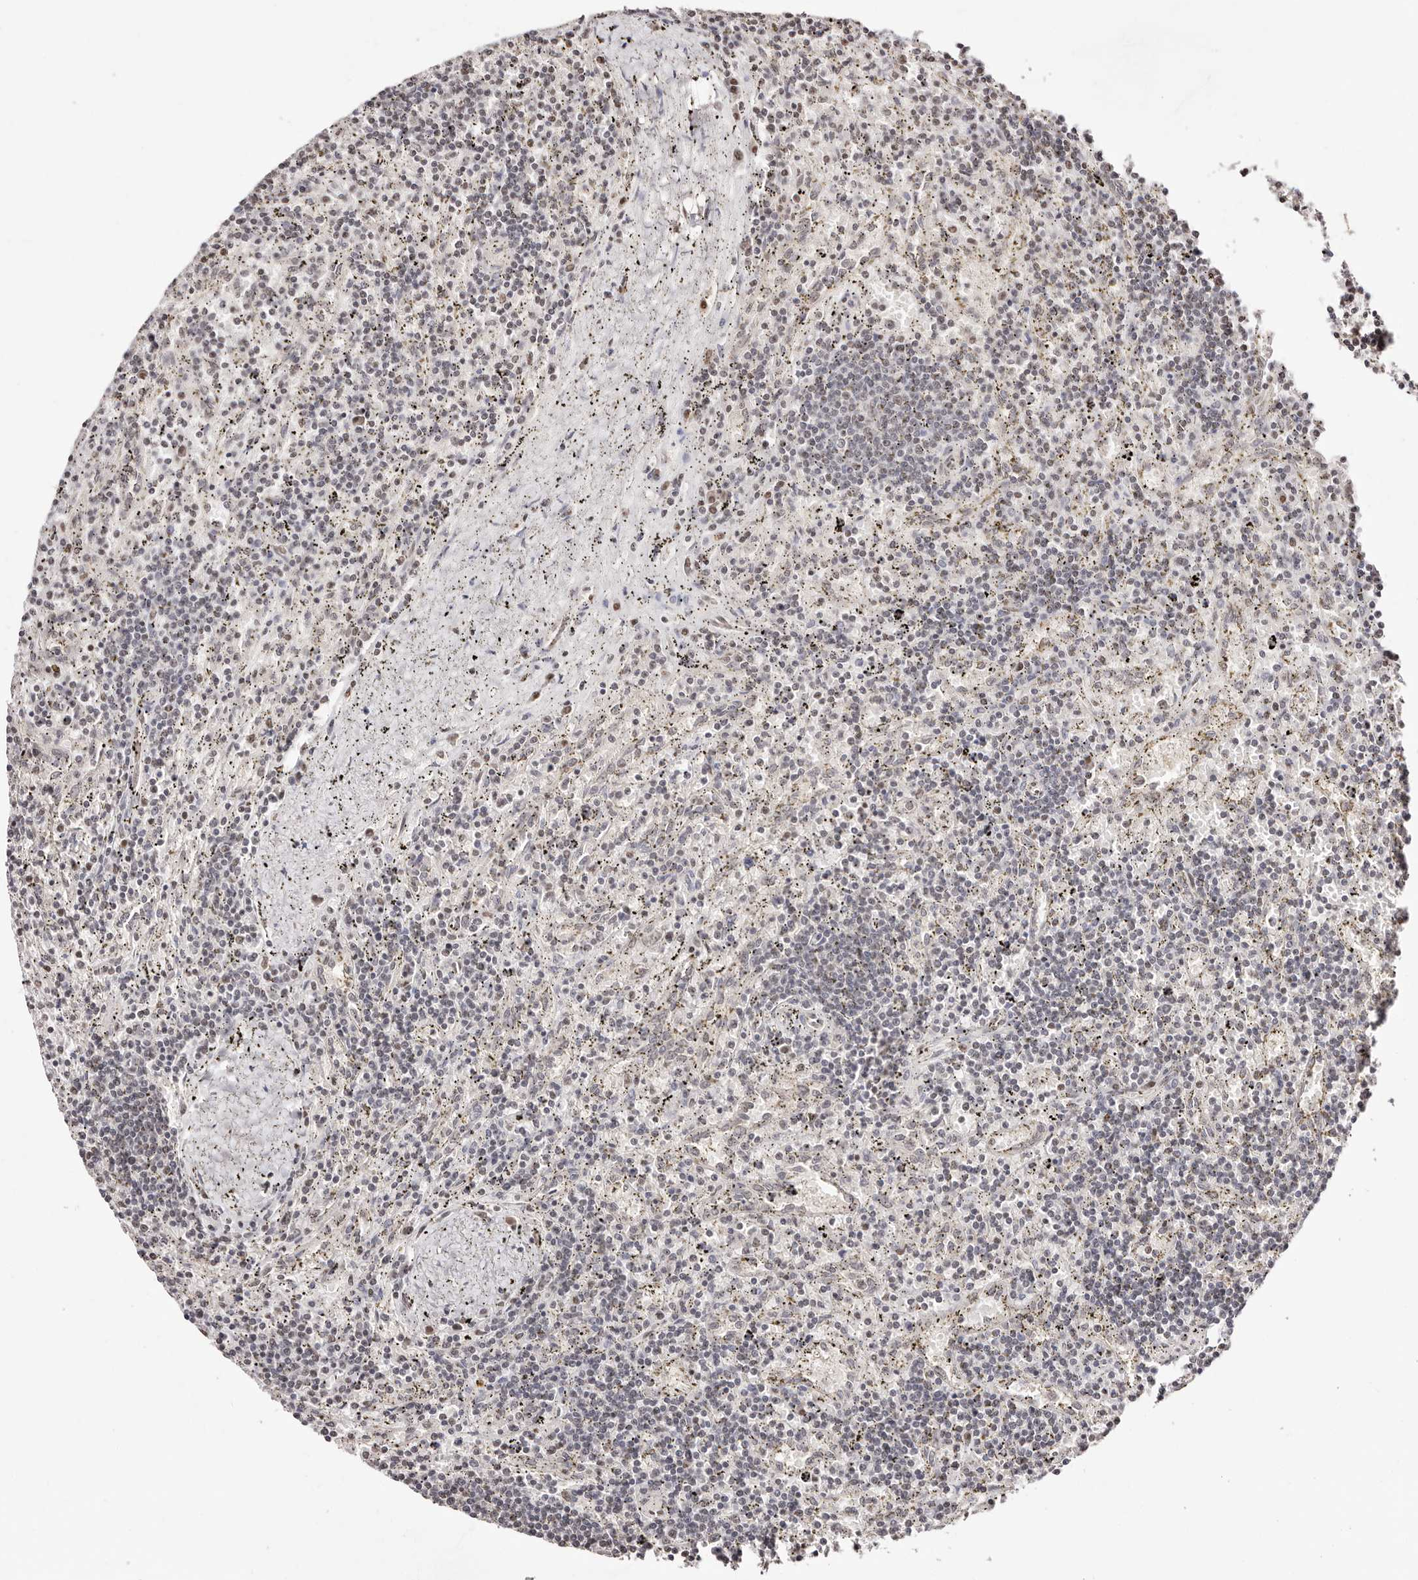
{"staining": {"intensity": "weak", "quantity": "<25%", "location": "nuclear"}, "tissue": "lymphoma", "cell_type": "Tumor cells", "image_type": "cancer", "snomed": [{"axis": "morphology", "description": "Malignant lymphoma, non-Hodgkin's type, Low grade"}, {"axis": "topography", "description": "Spleen"}], "caption": "A high-resolution micrograph shows immunohistochemistry (IHC) staining of malignant lymphoma, non-Hodgkin's type (low-grade), which displays no significant positivity in tumor cells.", "gene": "BICRAL", "patient": {"sex": "male", "age": 76}}